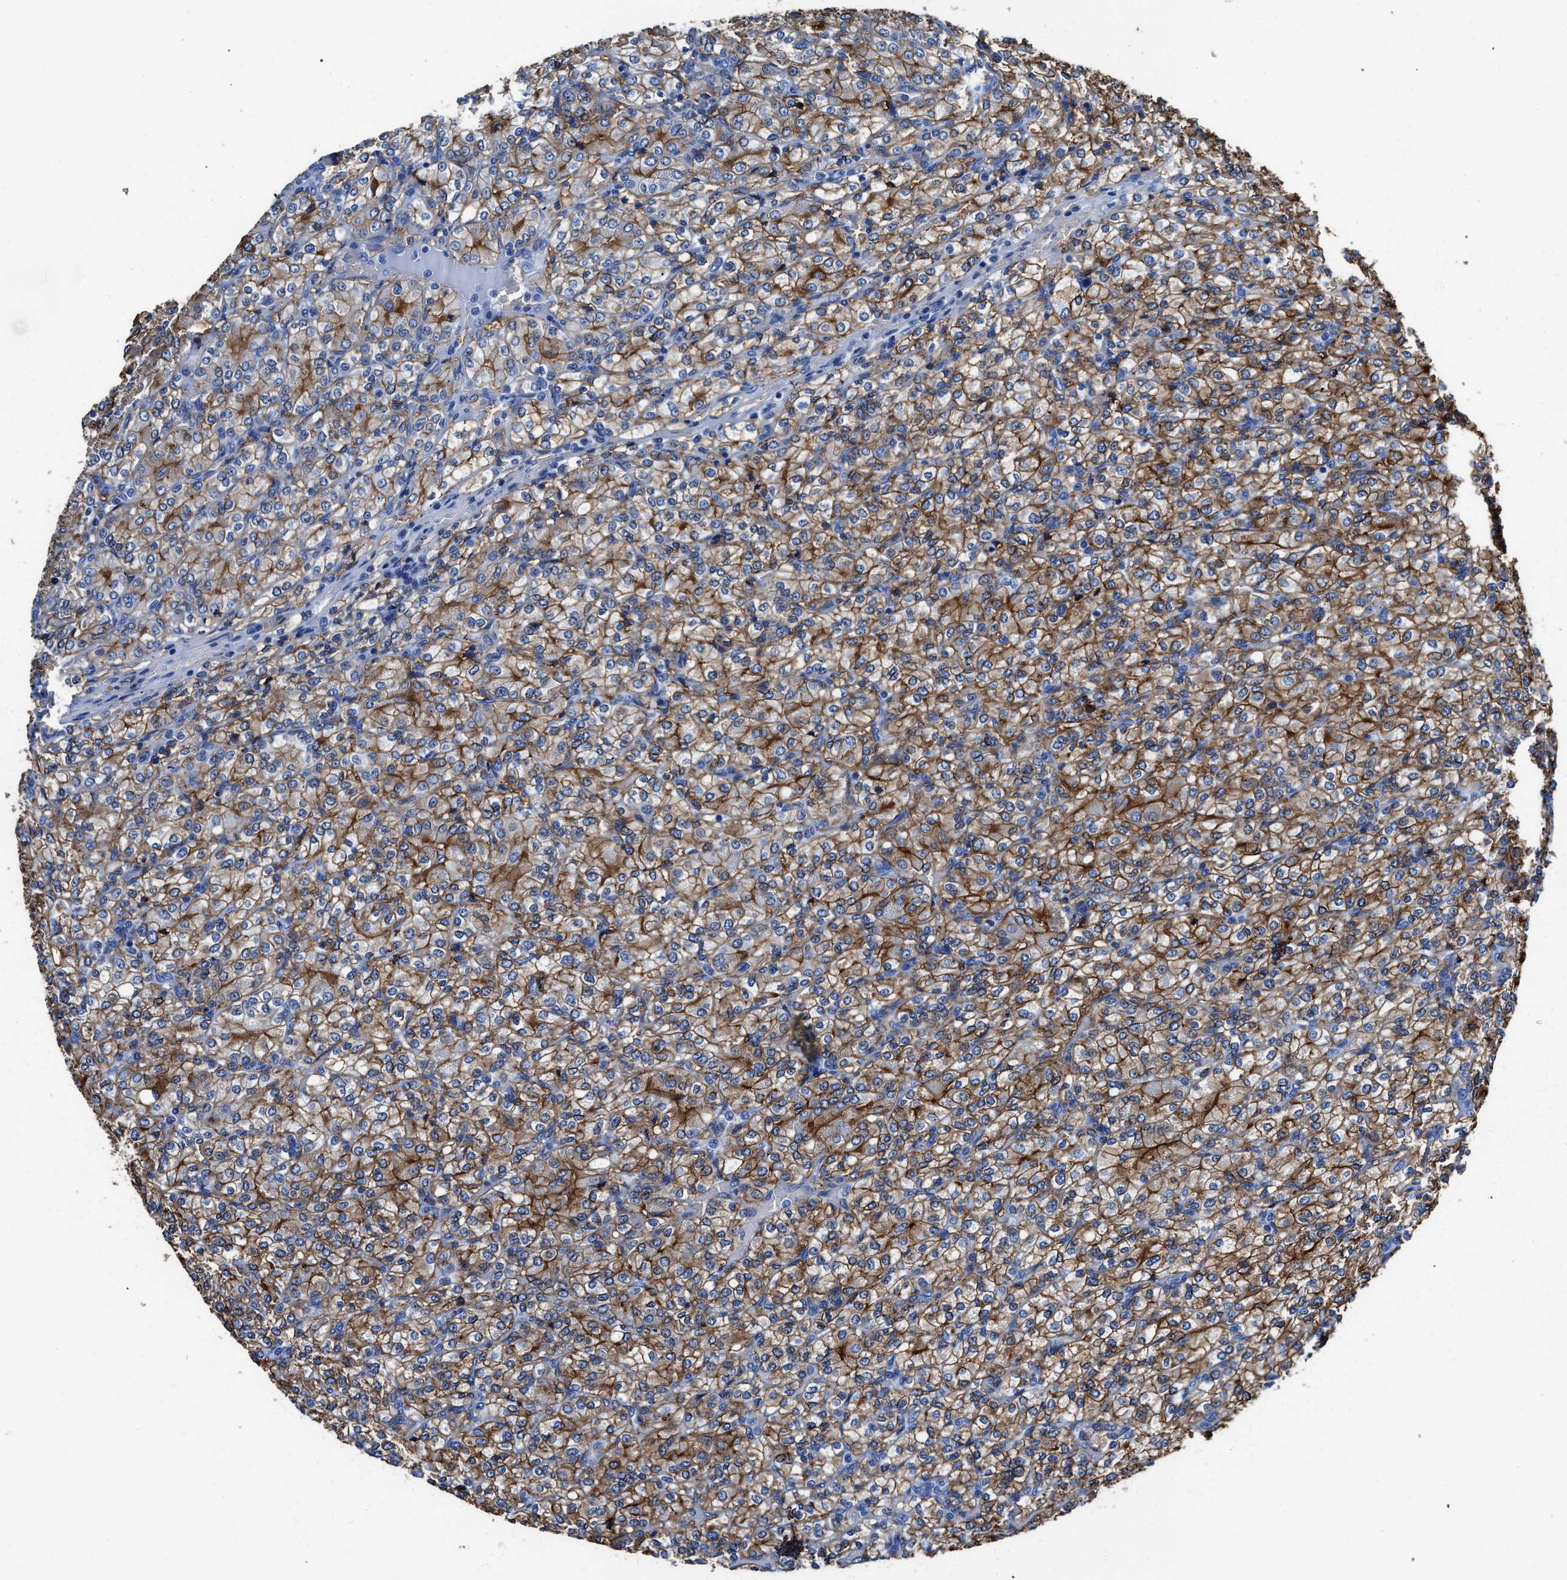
{"staining": {"intensity": "moderate", "quantity": ">75%", "location": "cytoplasmic/membranous"}, "tissue": "renal cancer", "cell_type": "Tumor cells", "image_type": "cancer", "snomed": [{"axis": "morphology", "description": "Adenocarcinoma, NOS"}, {"axis": "topography", "description": "Kidney"}], "caption": "Immunohistochemistry (IHC) of human renal cancer (adenocarcinoma) reveals medium levels of moderate cytoplasmic/membranous positivity in about >75% of tumor cells. The protein of interest is shown in brown color, while the nuclei are stained blue.", "gene": "AQP1", "patient": {"sex": "male", "age": 77}}